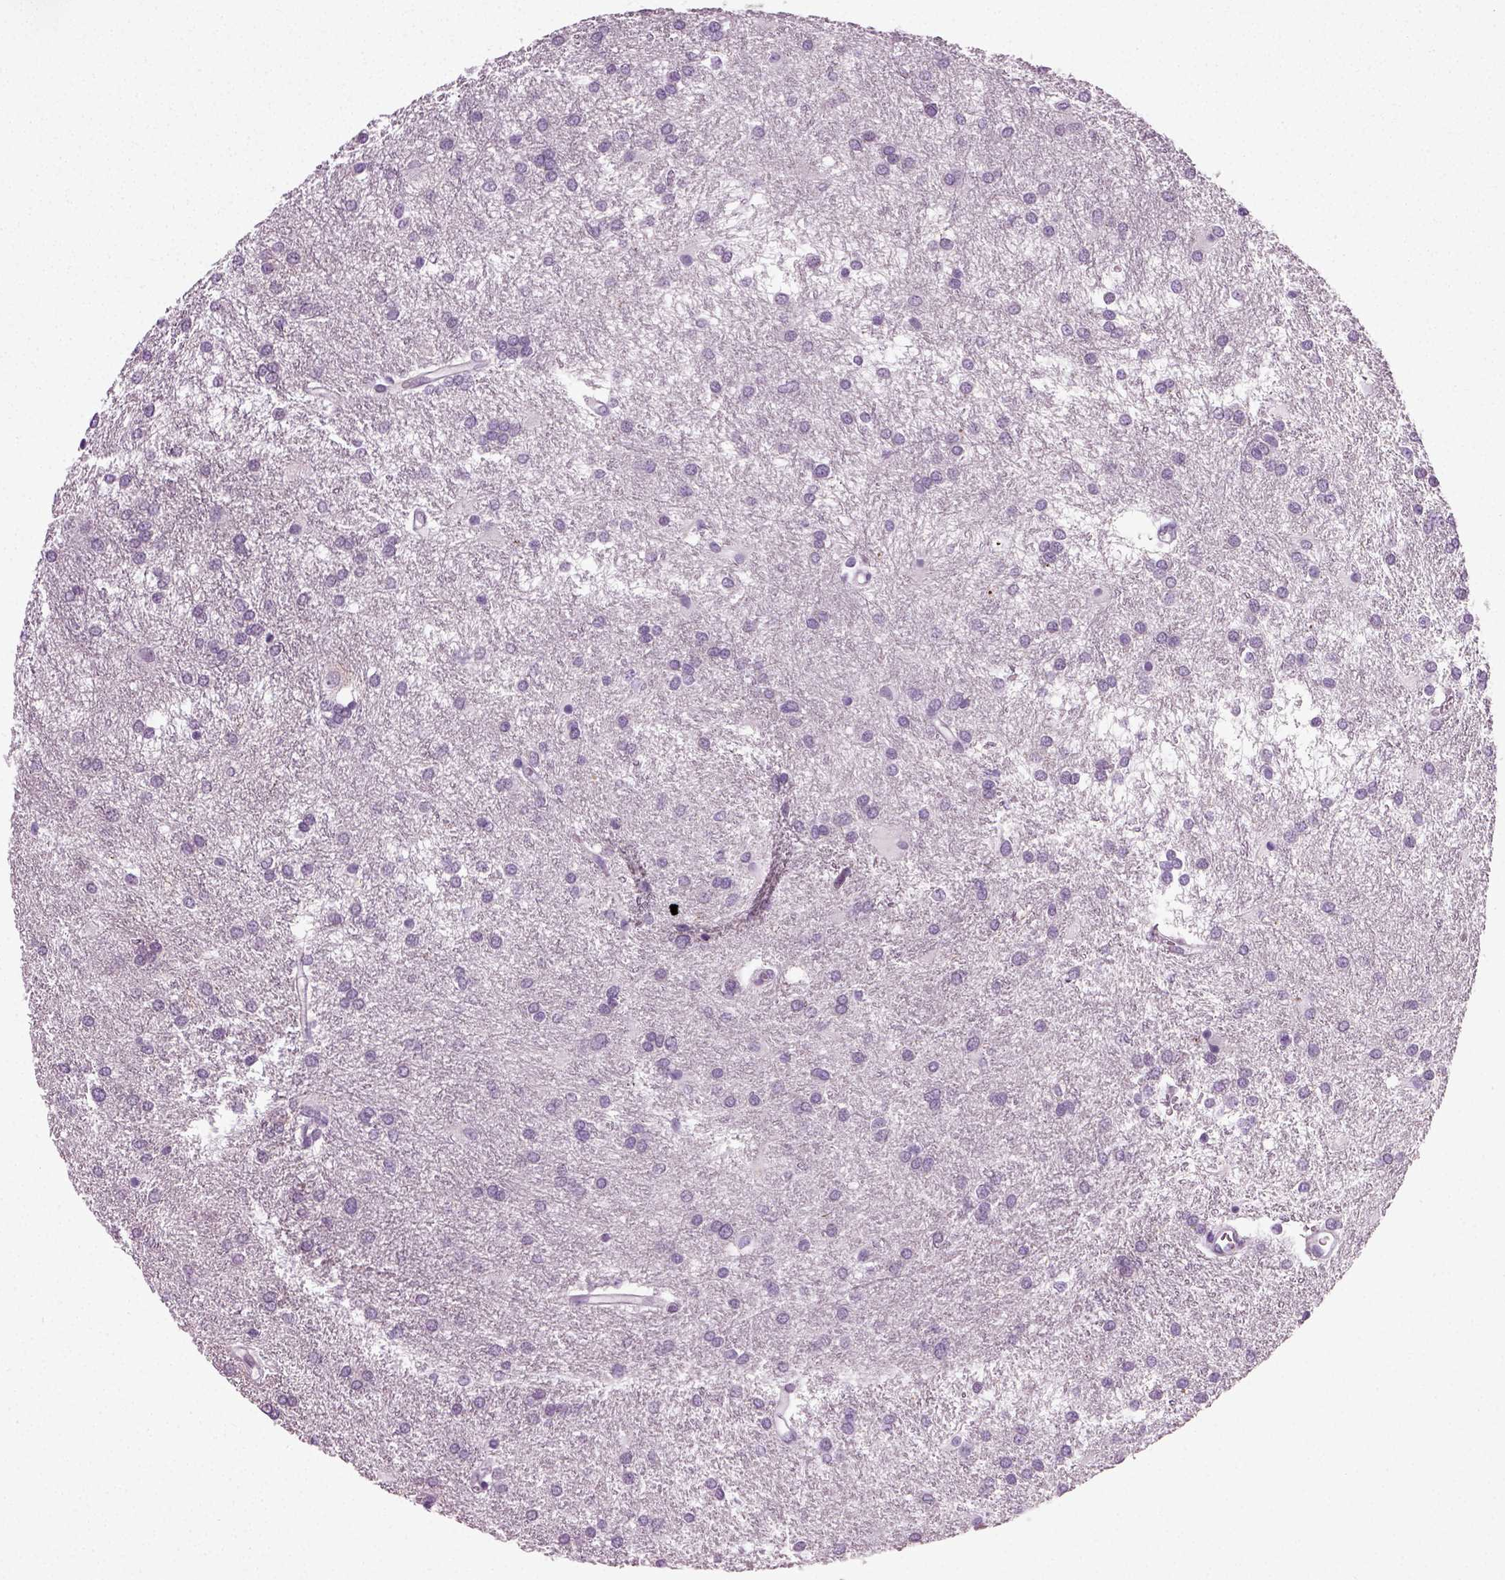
{"staining": {"intensity": "negative", "quantity": "none", "location": "none"}, "tissue": "glioma", "cell_type": "Tumor cells", "image_type": "cancer", "snomed": [{"axis": "morphology", "description": "Glioma, malignant, Low grade"}, {"axis": "topography", "description": "Brain"}], "caption": "Immunohistochemistry micrograph of neoplastic tissue: human glioma stained with DAB (3,3'-diaminobenzidine) exhibits no significant protein expression in tumor cells. Nuclei are stained in blue.", "gene": "SCG5", "patient": {"sex": "female", "age": 32}}